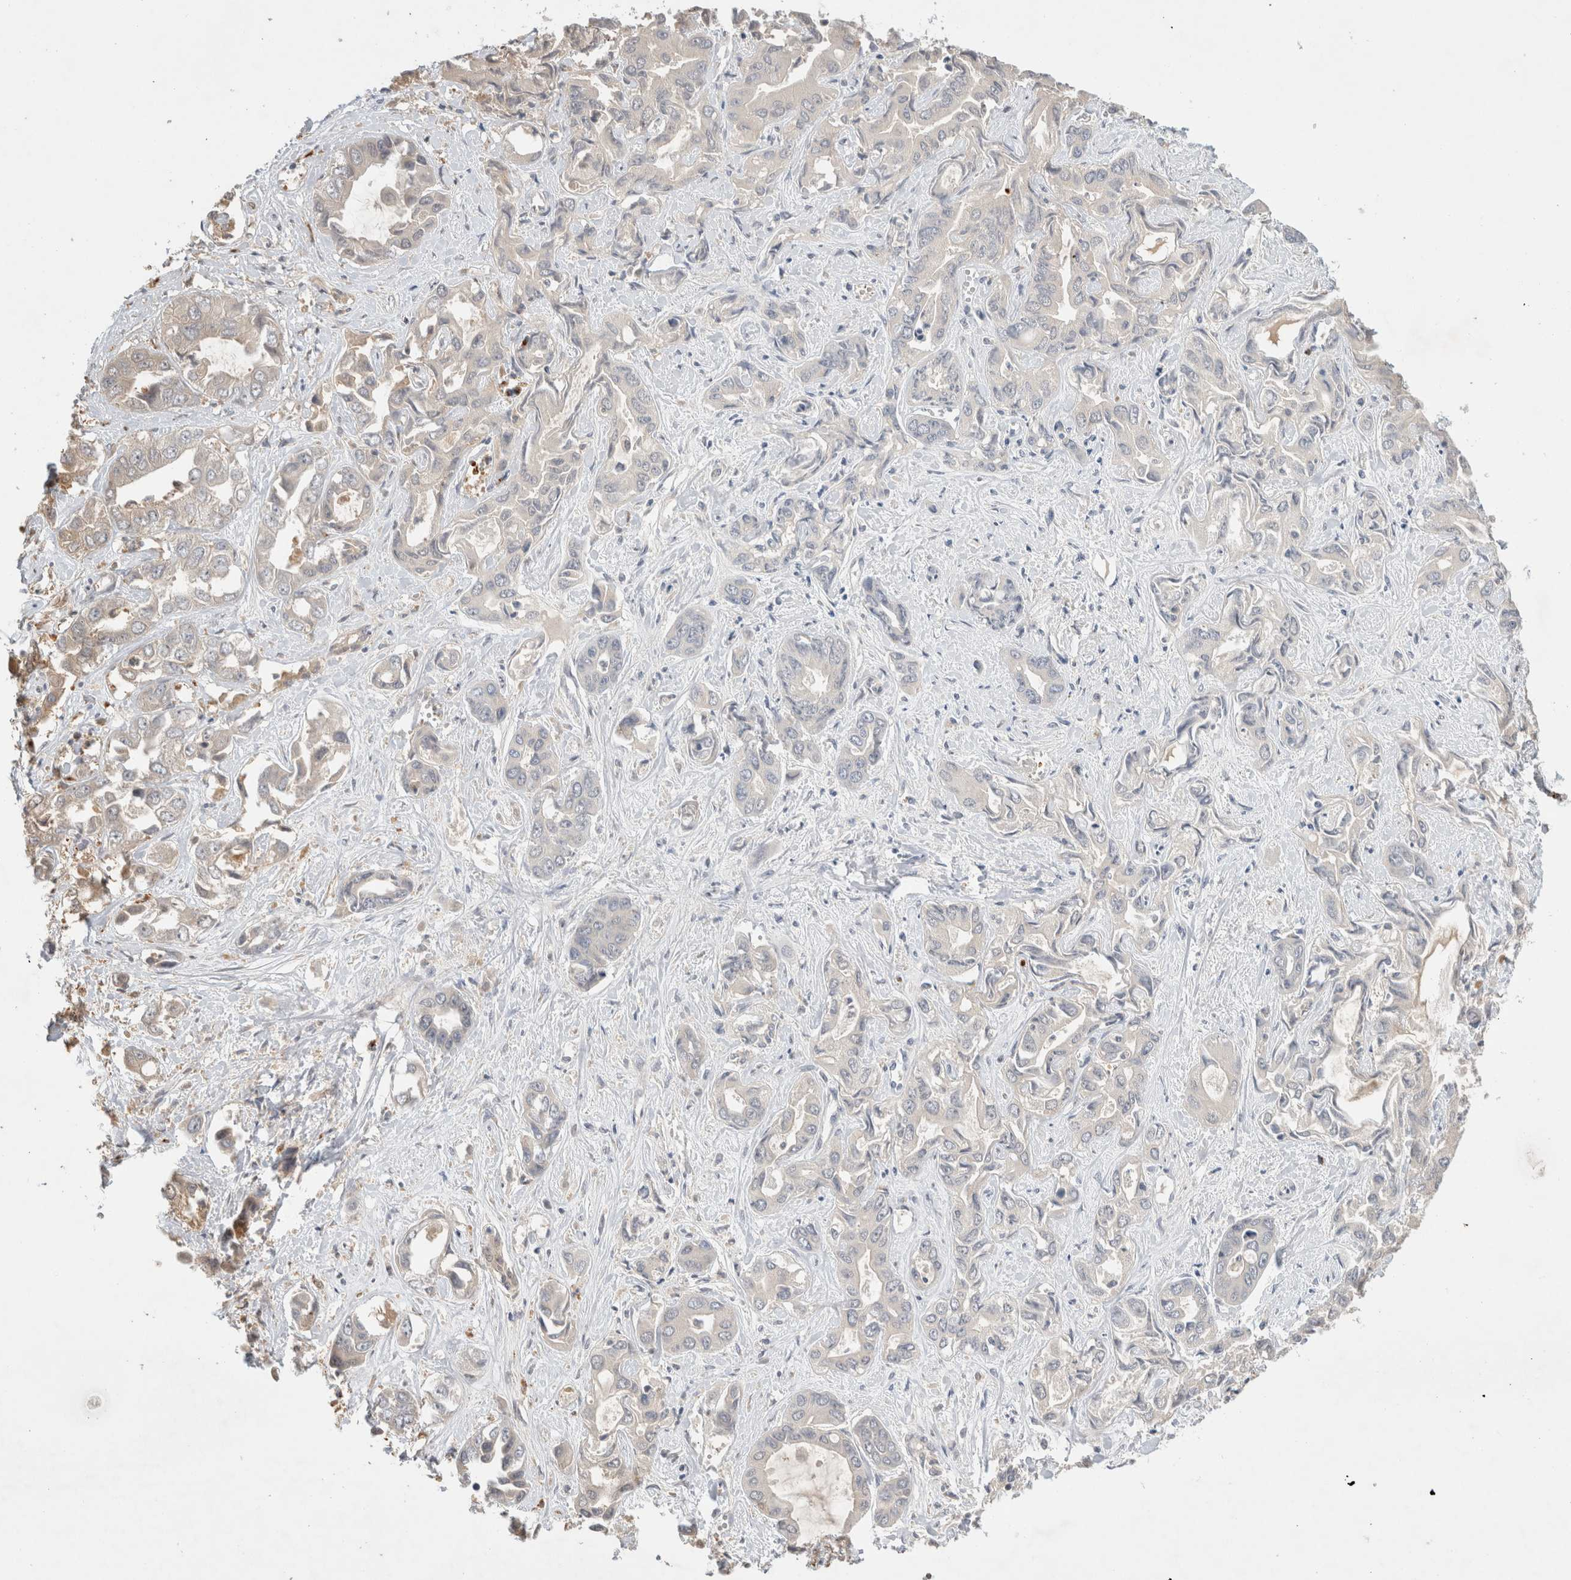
{"staining": {"intensity": "weak", "quantity": "25%-75%", "location": "cytoplasmic/membranous,nuclear"}, "tissue": "liver cancer", "cell_type": "Tumor cells", "image_type": "cancer", "snomed": [{"axis": "morphology", "description": "Cholangiocarcinoma"}, {"axis": "topography", "description": "Liver"}], "caption": "Protein analysis of liver cholangiocarcinoma tissue shows weak cytoplasmic/membranous and nuclear positivity in about 25%-75% of tumor cells.", "gene": "OTUD6B", "patient": {"sex": "female", "age": 52}}